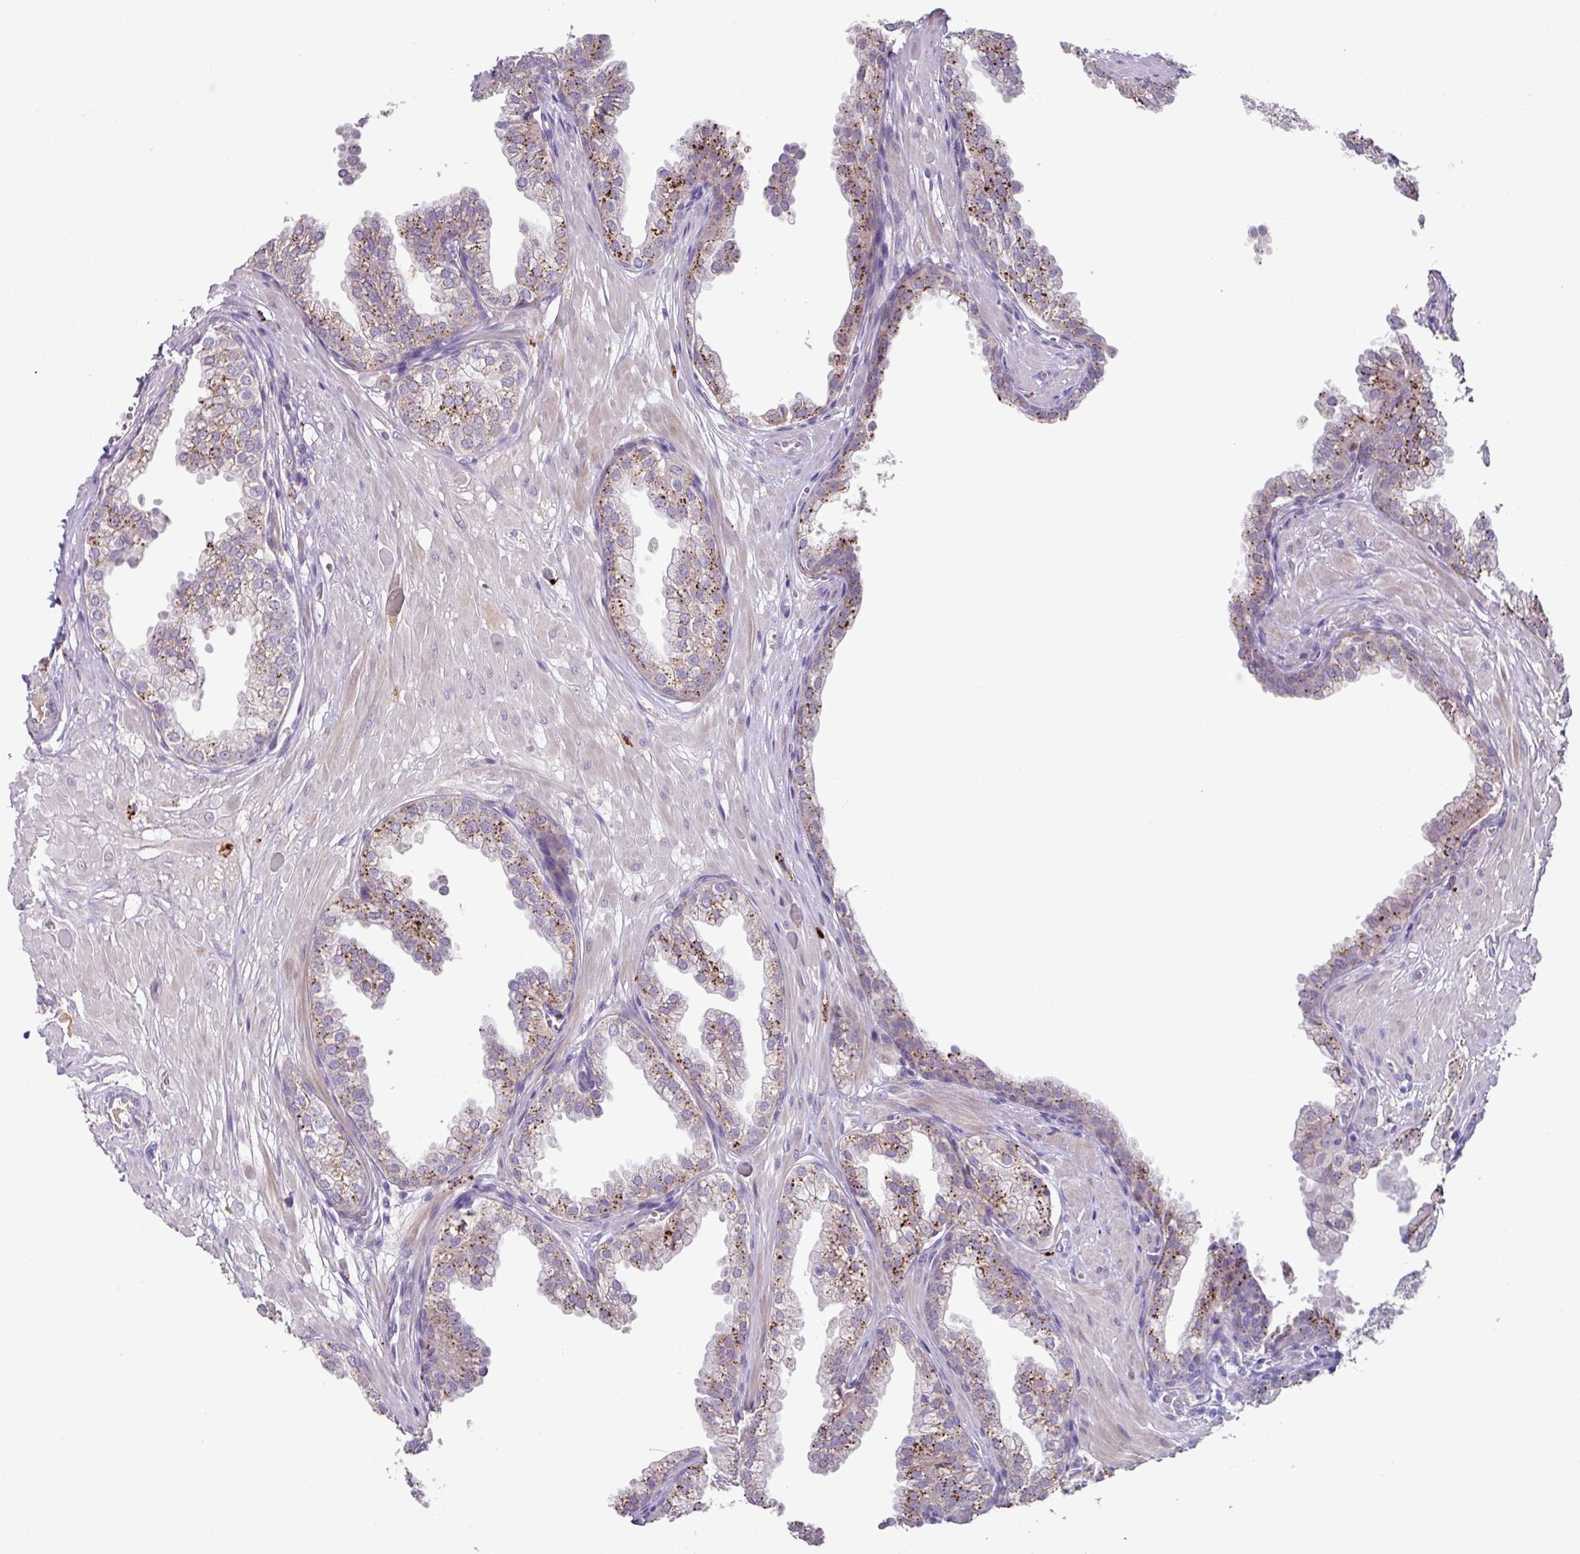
{"staining": {"intensity": "moderate", "quantity": "25%-75%", "location": "cytoplasmic/membranous"}, "tissue": "prostate", "cell_type": "Glandular cells", "image_type": "normal", "snomed": [{"axis": "morphology", "description": "Normal tissue, NOS"}, {"axis": "topography", "description": "Prostate"}, {"axis": "topography", "description": "Peripheral nerve tissue"}], "caption": "Prostate stained with immunohistochemistry (IHC) displays moderate cytoplasmic/membranous positivity in about 25%-75% of glandular cells. (DAB (3,3'-diaminobenzidine) IHC with brightfield microscopy, high magnification).", "gene": "PLEKHH3", "patient": {"sex": "male", "age": 55}}